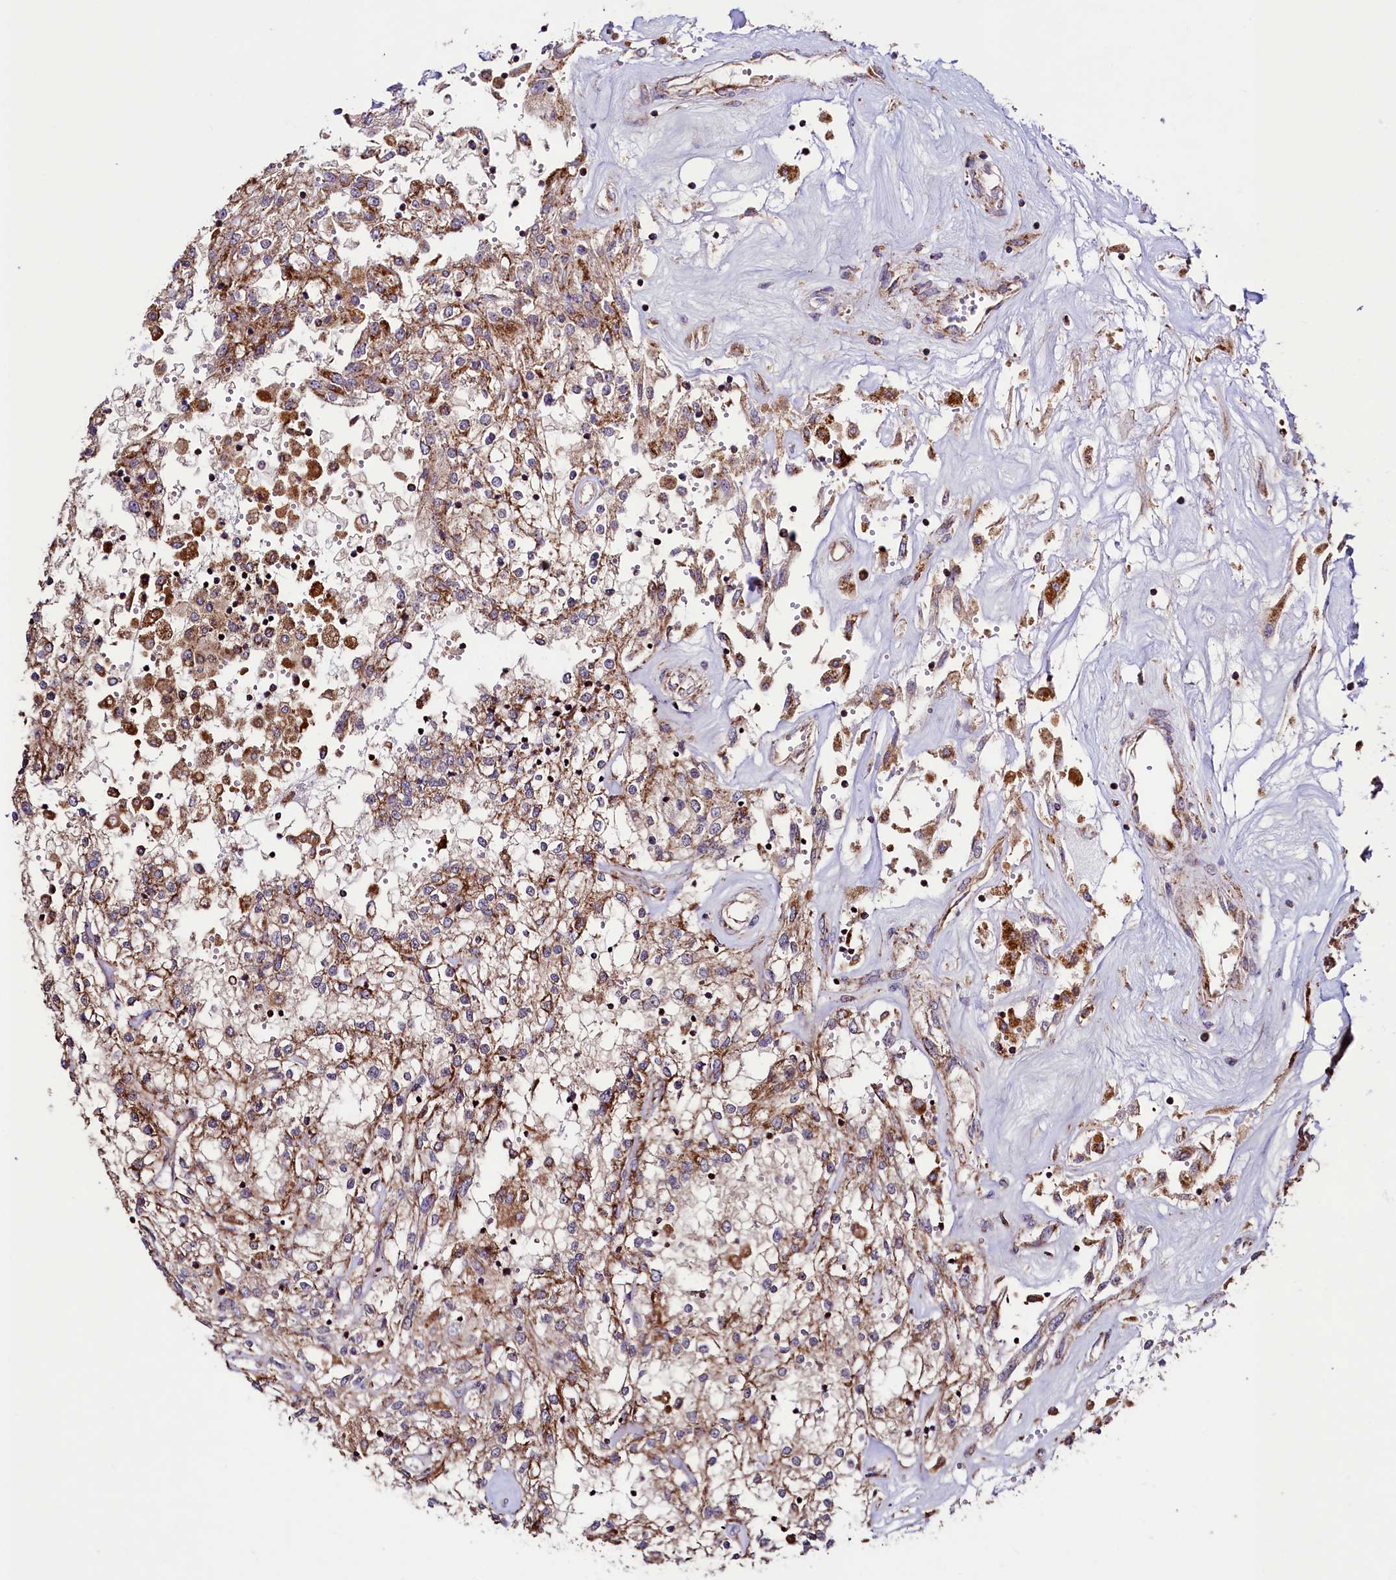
{"staining": {"intensity": "moderate", "quantity": ">75%", "location": "cytoplasmic/membranous"}, "tissue": "renal cancer", "cell_type": "Tumor cells", "image_type": "cancer", "snomed": [{"axis": "morphology", "description": "Adenocarcinoma, NOS"}, {"axis": "topography", "description": "Kidney"}], "caption": "Immunohistochemical staining of human adenocarcinoma (renal) exhibits moderate cytoplasmic/membranous protein staining in approximately >75% of tumor cells.", "gene": "STARD5", "patient": {"sex": "female", "age": 52}}